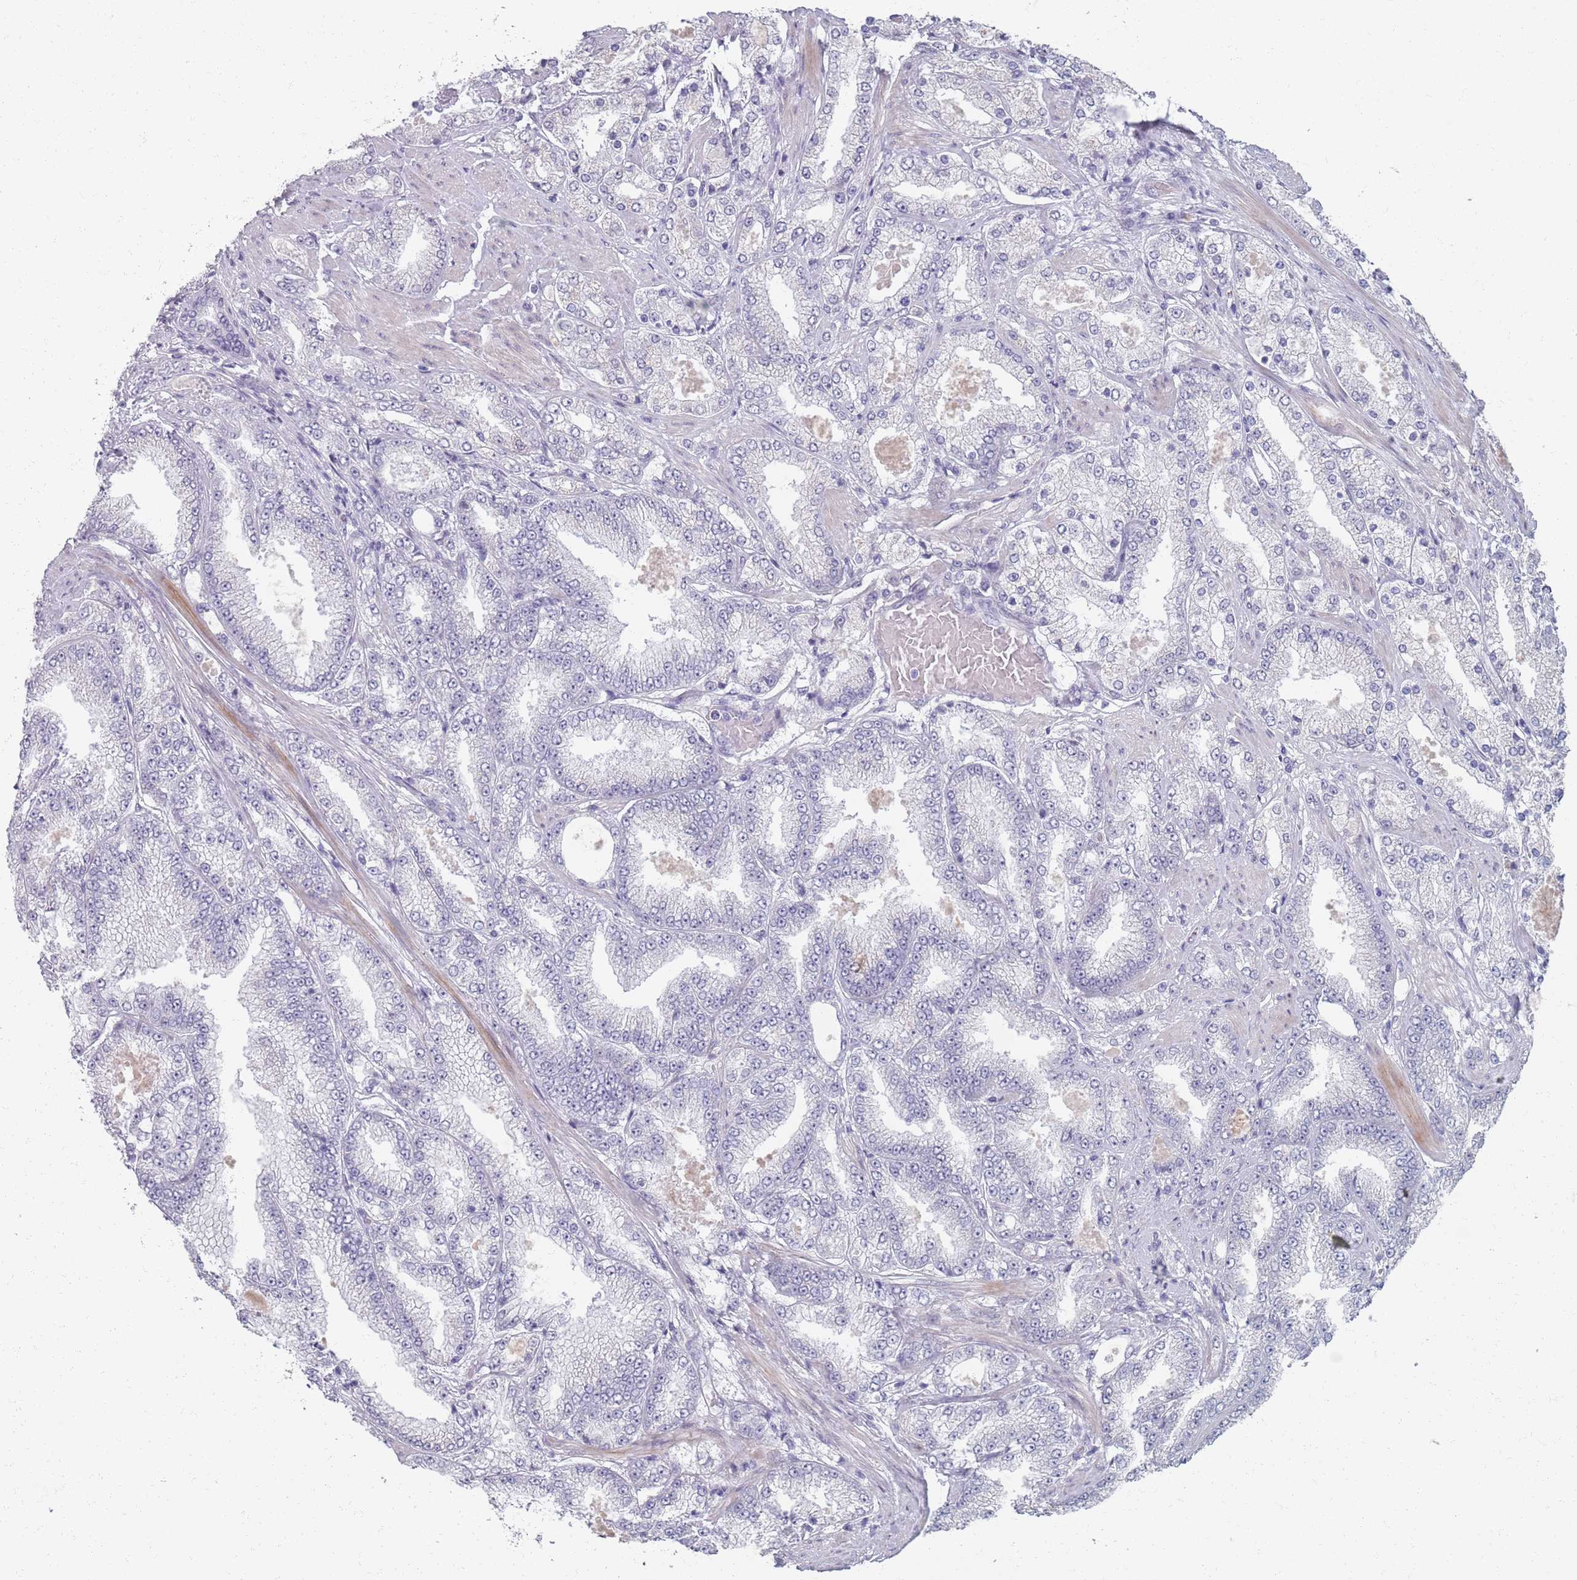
{"staining": {"intensity": "negative", "quantity": "none", "location": "none"}, "tissue": "prostate cancer", "cell_type": "Tumor cells", "image_type": "cancer", "snomed": [{"axis": "morphology", "description": "Adenocarcinoma, High grade"}, {"axis": "topography", "description": "Prostate"}], "caption": "There is no significant expression in tumor cells of prostate cancer (adenocarcinoma (high-grade)). The staining was performed using DAB (3,3'-diaminobenzidine) to visualize the protein expression in brown, while the nuclei were stained in blue with hematoxylin (Magnification: 20x).", "gene": "SAMD1", "patient": {"sex": "male", "age": 68}}